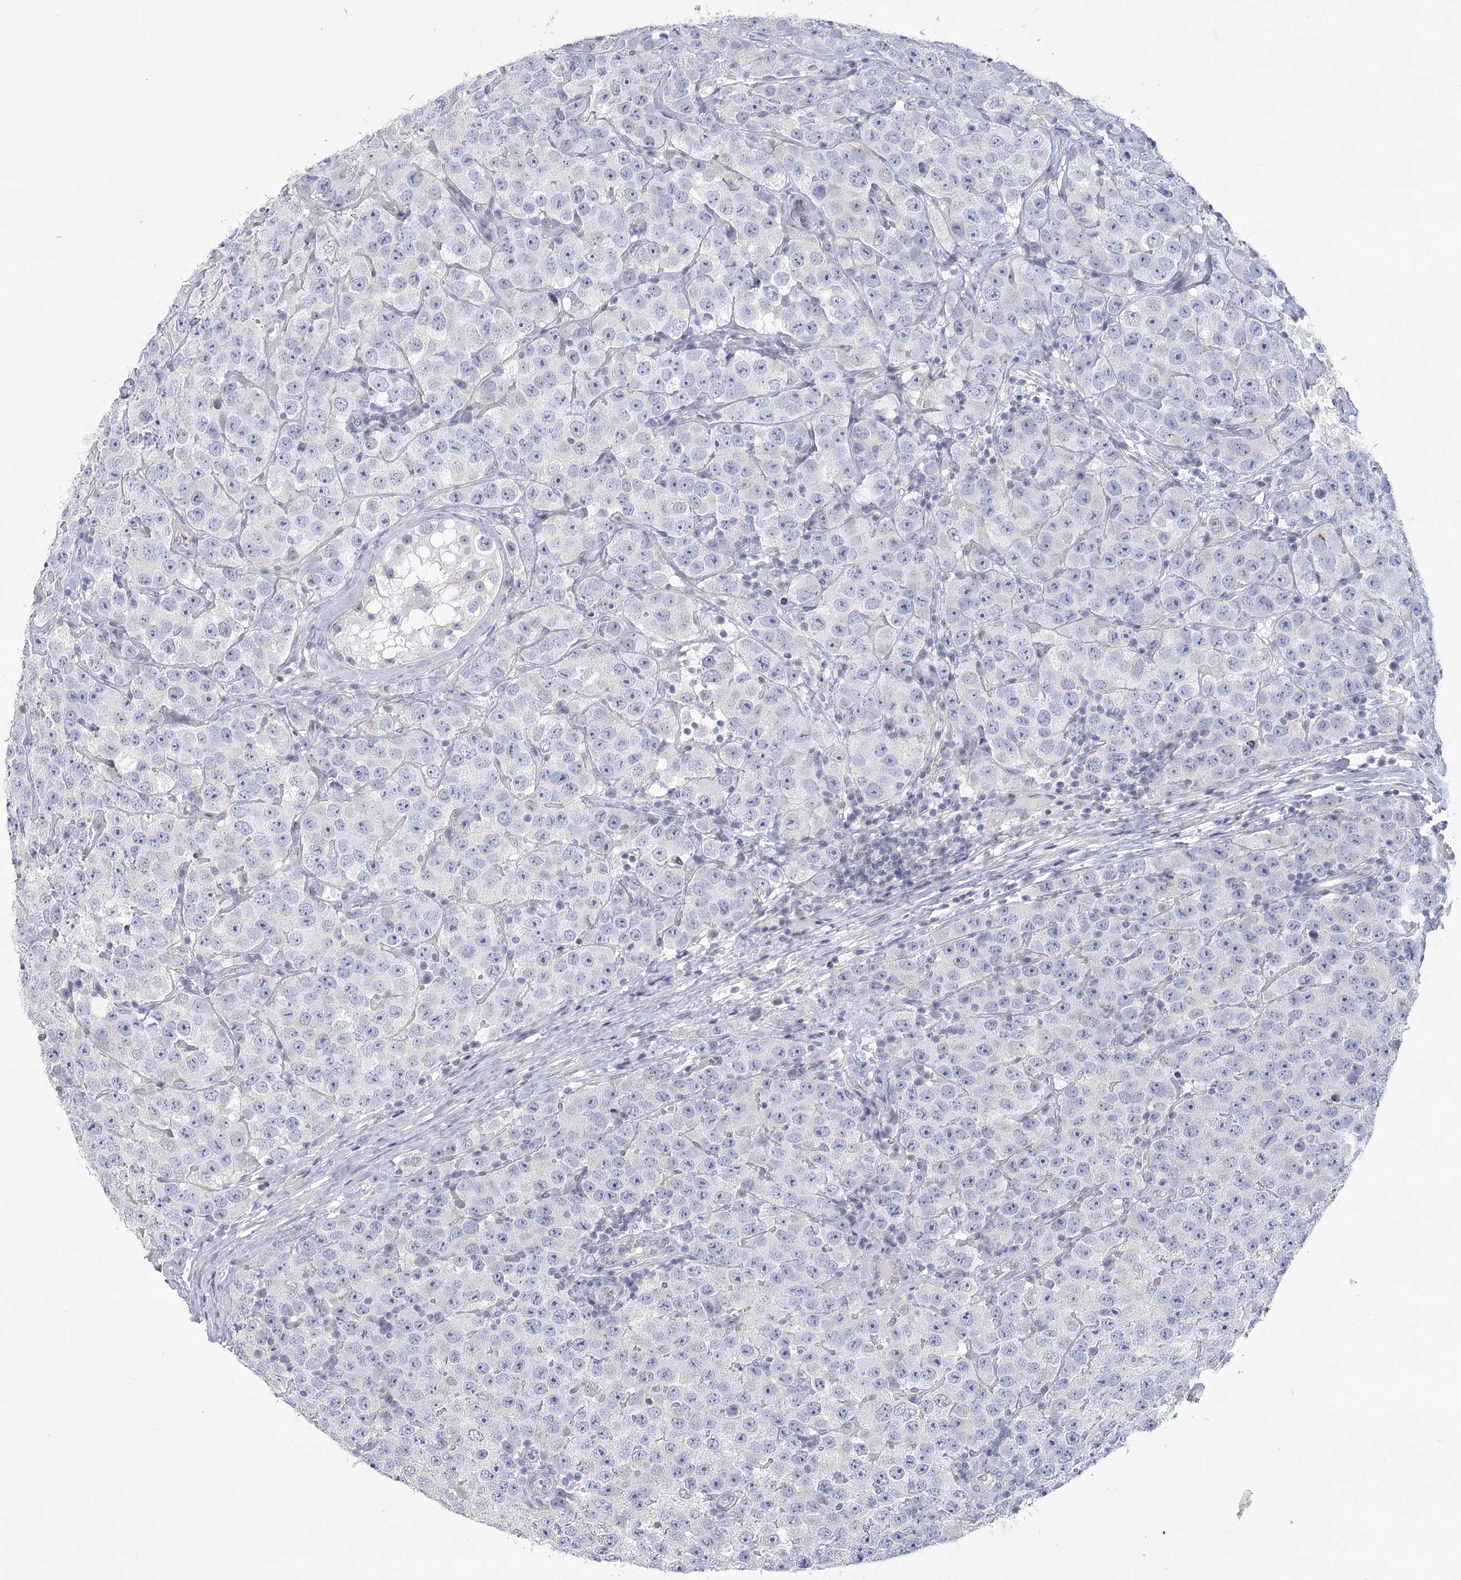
{"staining": {"intensity": "negative", "quantity": "none", "location": "none"}, "tissue": "testis cancer", "cell_type": "Tumor cells", "image_type": "cancer", "snomed": [{"axis": "morphology", "description": "Seminoma, NOS"}, {"axis": "topography", "description": "Testis"}], "caption": "Immunohistochemical staining of human testis cancer exhibits no significant positivity in tumor cells.", "gene": "FAM76B", "patient": {"sex": "male", "age": 28}}